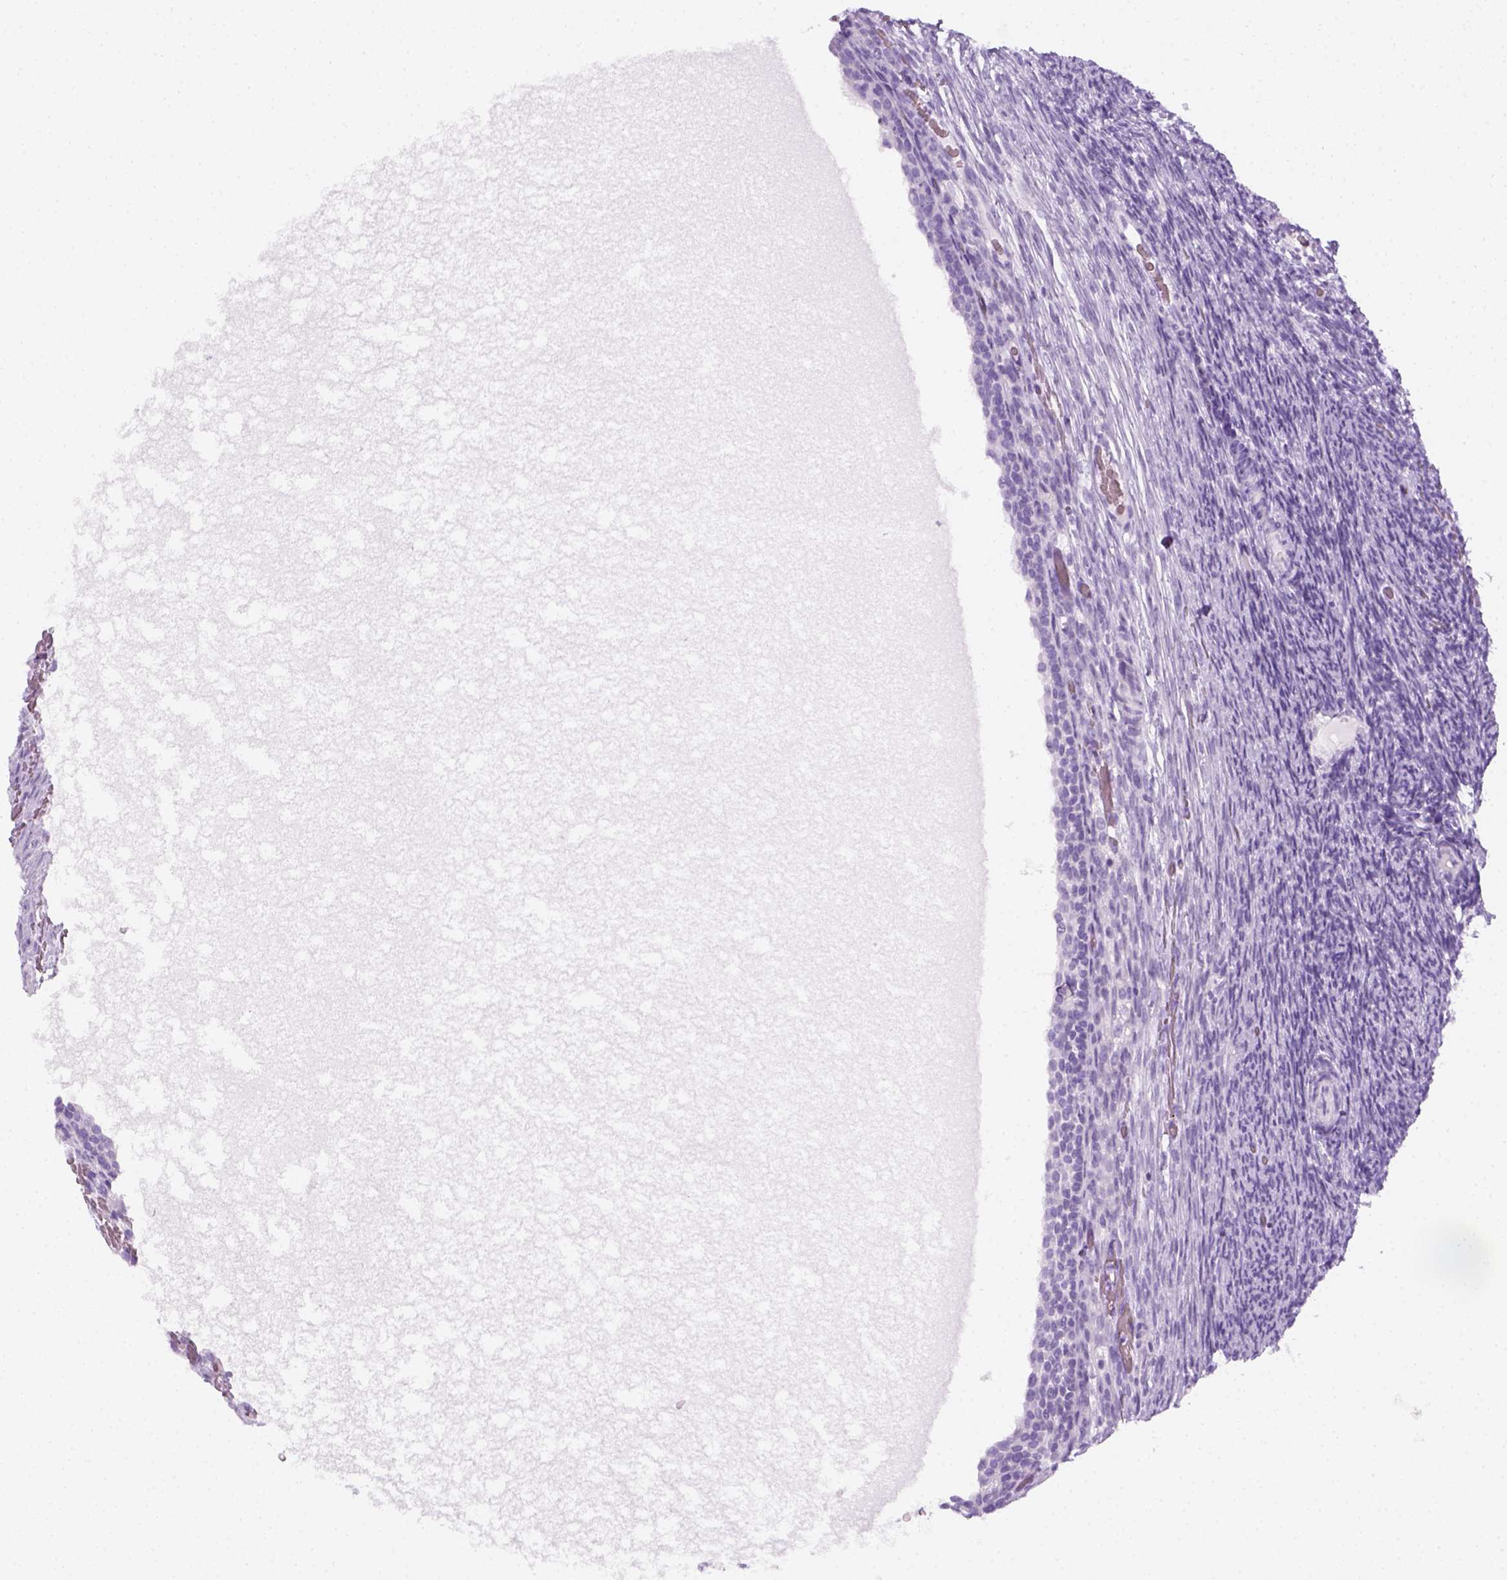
{"staining": {"intensity": "negative", "quantity": "none", "location": "none"}, "tissue": "ovary", "cell_type": "Ovarian stroma cells", "image_type": "normal", "snomed": [{"axis": "morphology", "description": "Normal tissue, NOS"}, {"axis": "topography", "description": "Ovary"}], "caption": "Immunohistochemistry (IHC) of benign ovary displays no expression in ovarian stroma cells. (Brightfield microscopy of DAB (3,3'-diaminobenzidine) immunohistochemistry (IHC) at high magnification).", "gene": "AQP3", "patient": {"sex": "female", "age": 34}}